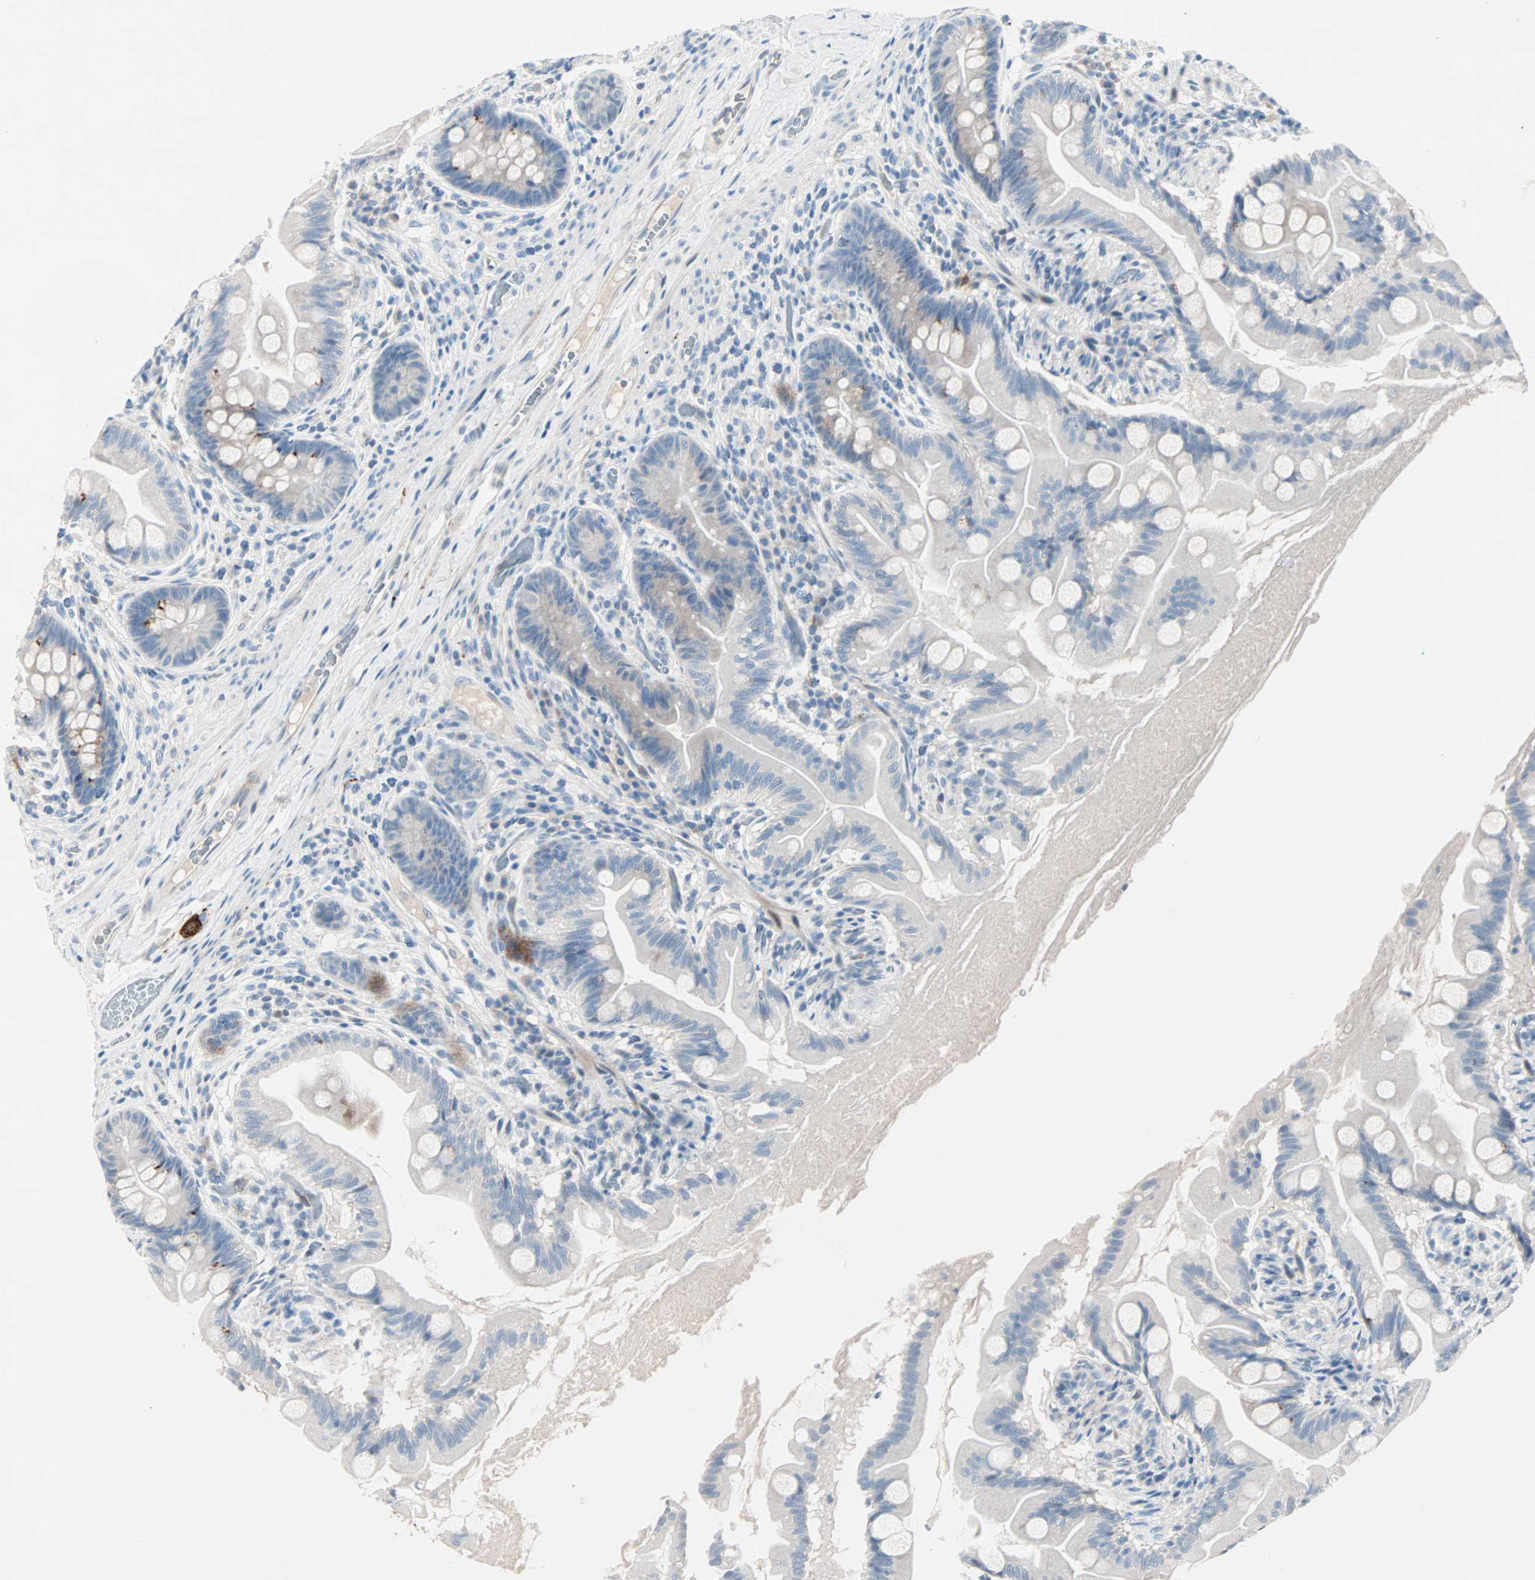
{"staining": {"intensity": "moderate", "quantity": "<25%", "location": "cytoplasmic/membranous"}, "tissue": "small intestine", "cell_type": "Glandular cells", "image_type": "normal", "snomed": [{"axis": "morphology", "description": "Normal tissue, NOS"}, {"axis": "topography", "description": "Small intestine"}], "caption": "Glandular cells exhibit moderate cytoplasmic/membranous expression in approximately <25% of cells in benign small intestine. The staining was performed using DAB (3,3'-diaminobenzidine) to visualize the protein expression in brown, while the nuclei were stained in blue with hematoxylin (Magnification: 20x).", "gene": "NEFH", "patient": {"sex": "female", "age": 56}}